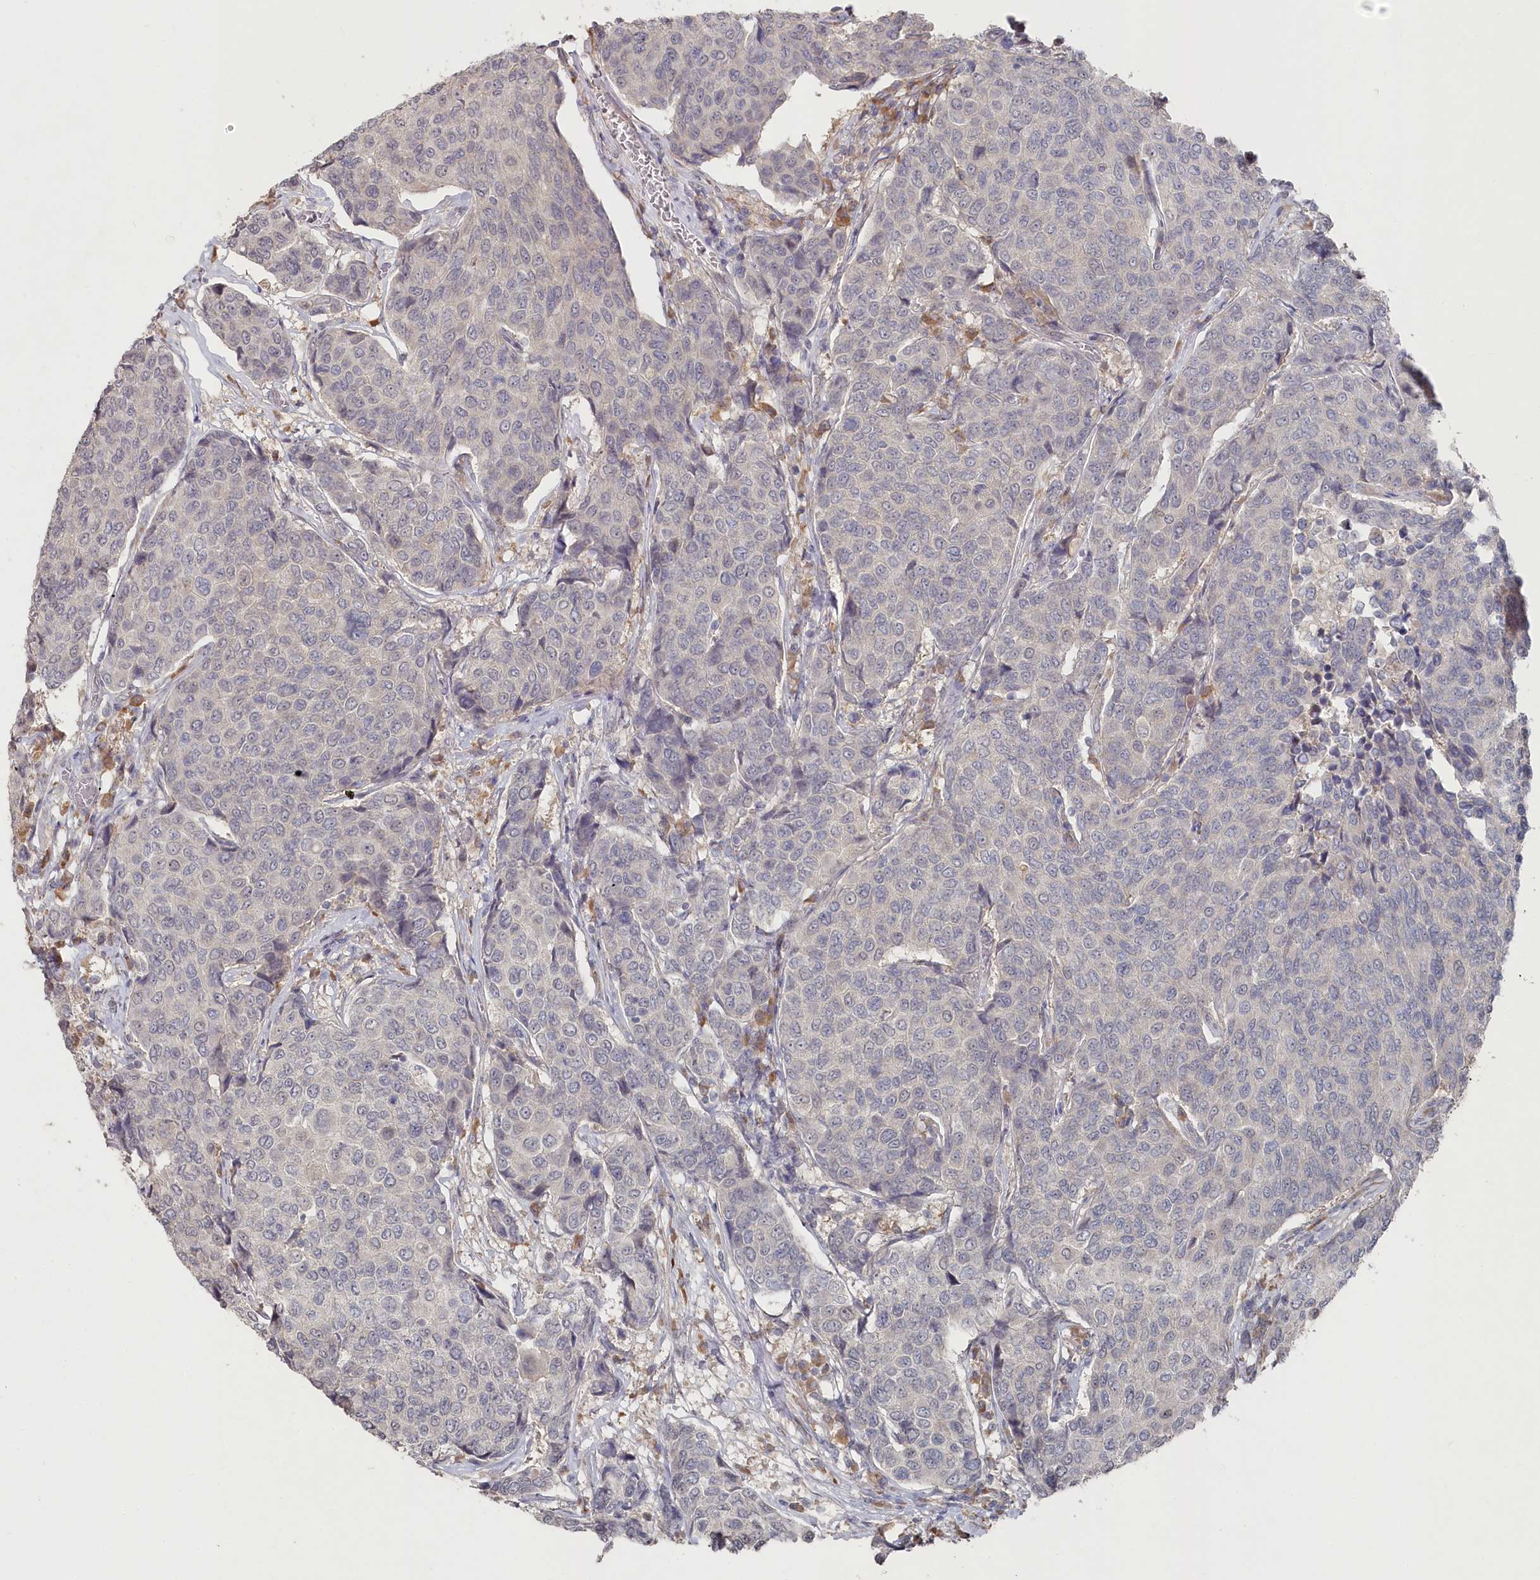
{"staining": {"intensity": "negative", "quantity": "none", "location": "none"}, "tissue": "breast cancer", "cell_type": "Tumor cells", "image_type": "cancer", "snomed": [{"axis": "morphology", "description": "Duct carcinoma"}, {"axis": "topography", "description": "Breast"}], "caption": "DAB immunohistochemical staining of human breast cancer (invasive ductal carcinoma) demonstrates no significant positivity in tumor cells.", "gene": "TGFBRAP1", "patient": {"sex": "female", "age": 55}}